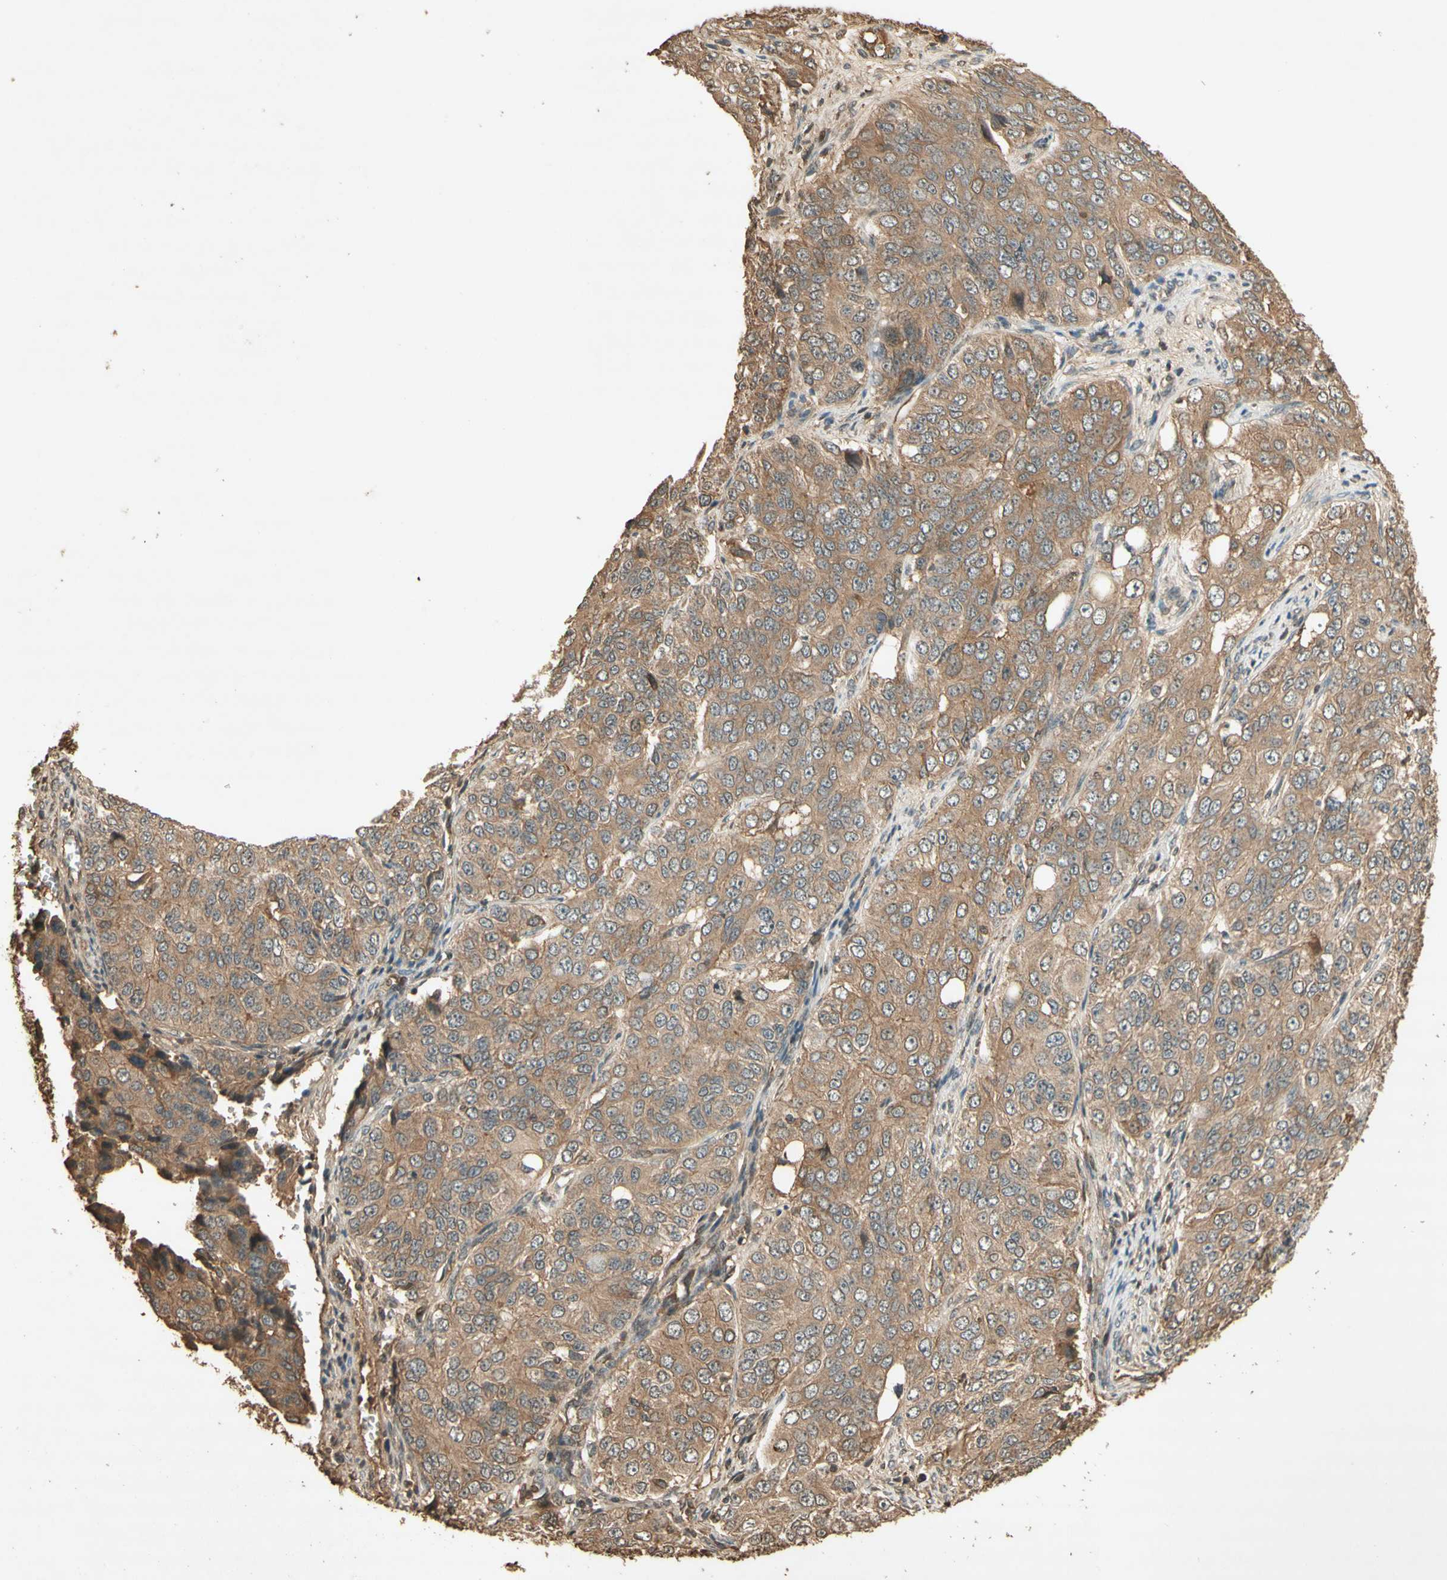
{"staining": {"intensity": "moderate", "quantity": ">75%", "location": "cytoplasmic/membranous"}, "tissue": "ovarian cancer", "cell_type": "Tumor cells", "image_type": "cancer", "snomed": [{"axis": "morphology", "description": "Carcinoma, endometroid"}, {"axis": "topography", "description": "Ovary"}], "caption": "Moderate cytoplasmic/membranous protein staining is present in about >75% of tumor cells in ovarian cancer. (brown staining indicates protein expression, while blue staining denotes nuclei).", "gene": "SMAD9", "patient": {"sex": "female", "age": 51}}